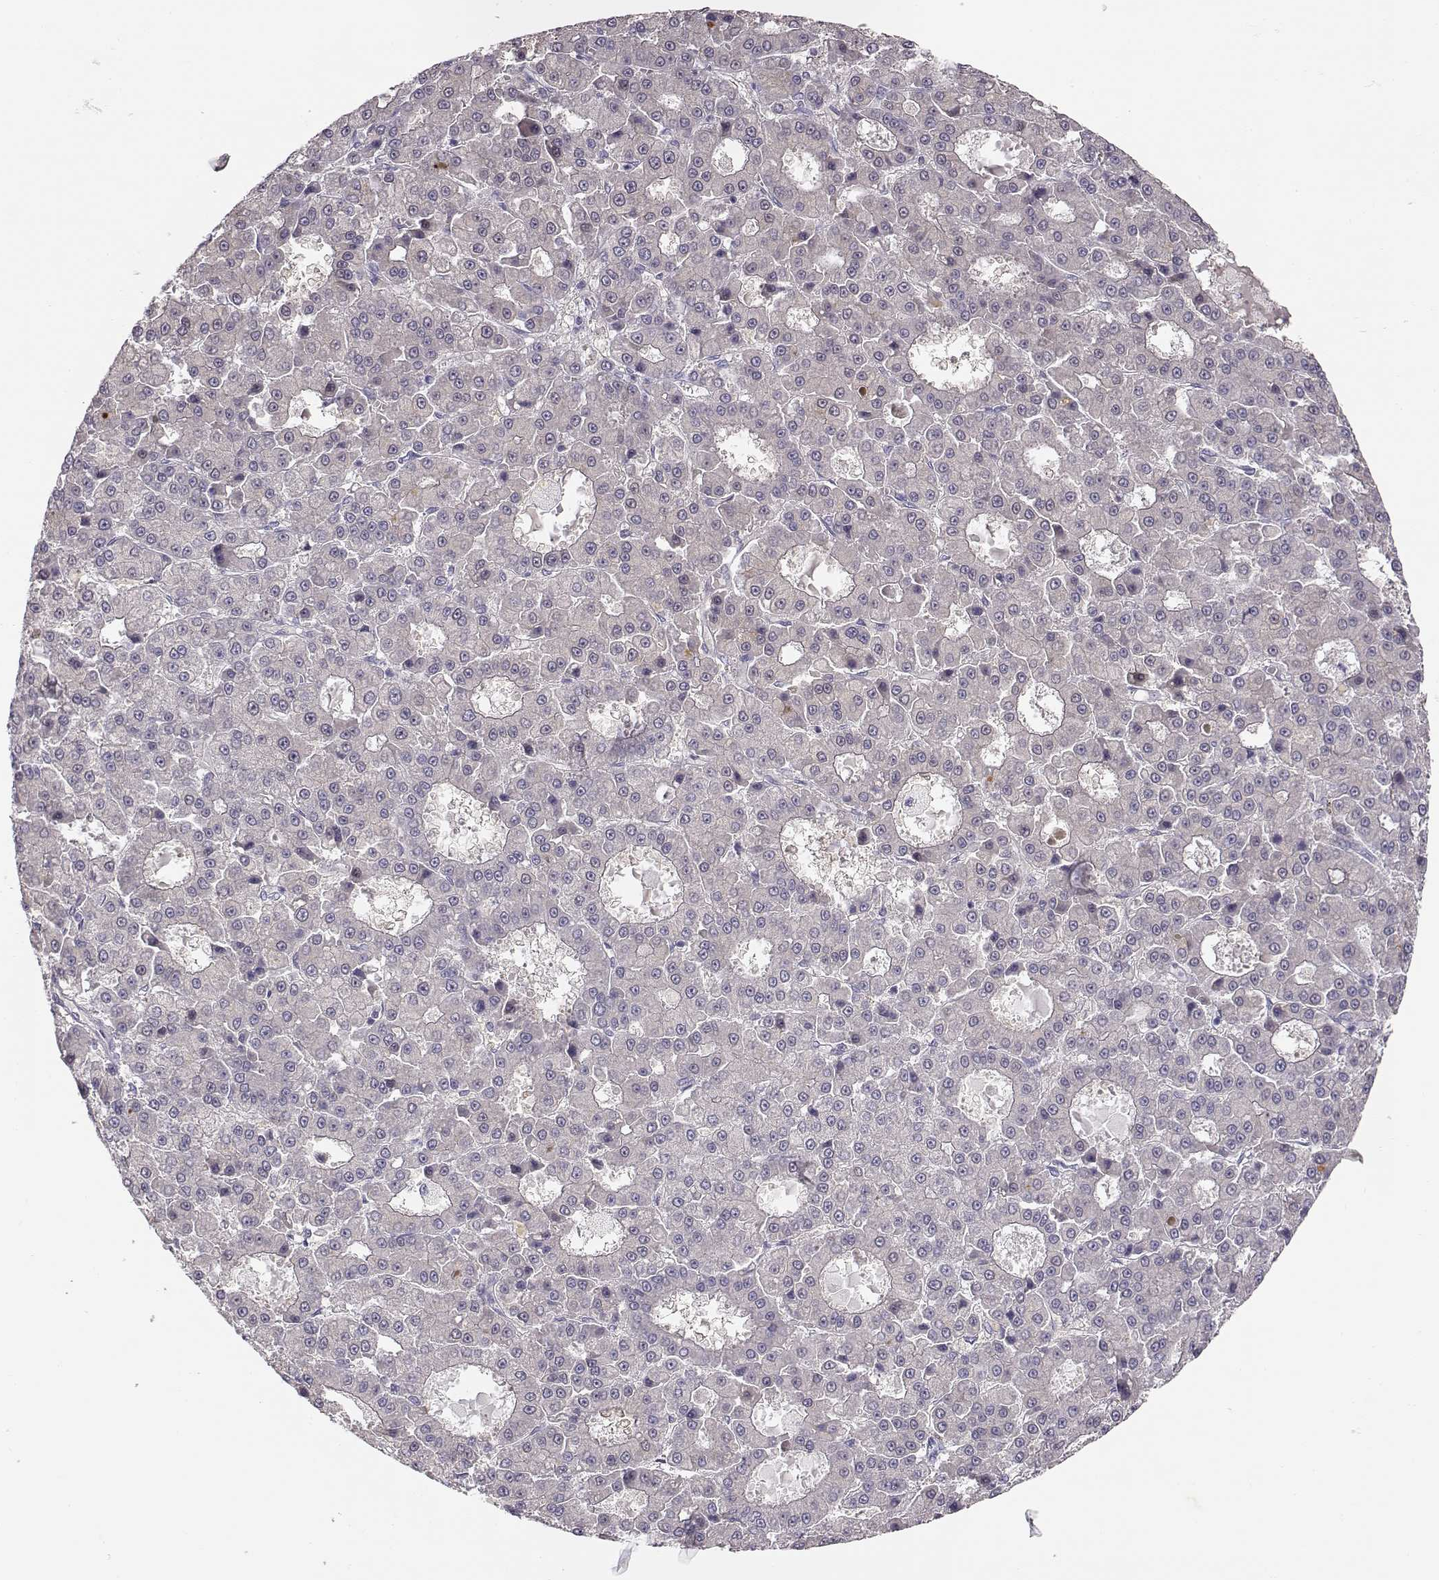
{"staining": {"intensity": "negative", "quantity": "none", "location": "none"}, "tissue": "liver cancer", "cell_type": "Tumor cells", "image_type": "cancer", "snomed": [{"axis": "morphology", "description": "Carcinoma, Hepatocellular, NOS"}, {"axis": "topography", "description": "Liver"}], "caption": "A micrograph of liver hepatocellular carcinoma stained for a protein displays no brown staining in tumor cells. The staining was performed using DAB (3,3'-diaminobenzidine) to visualize the protein expression in brown, while the nuclei were stained in blue with hematoxylin (Magnification: 20x).", "gene": "TTC26", "patient": {"sex": "male", "age": 70}}